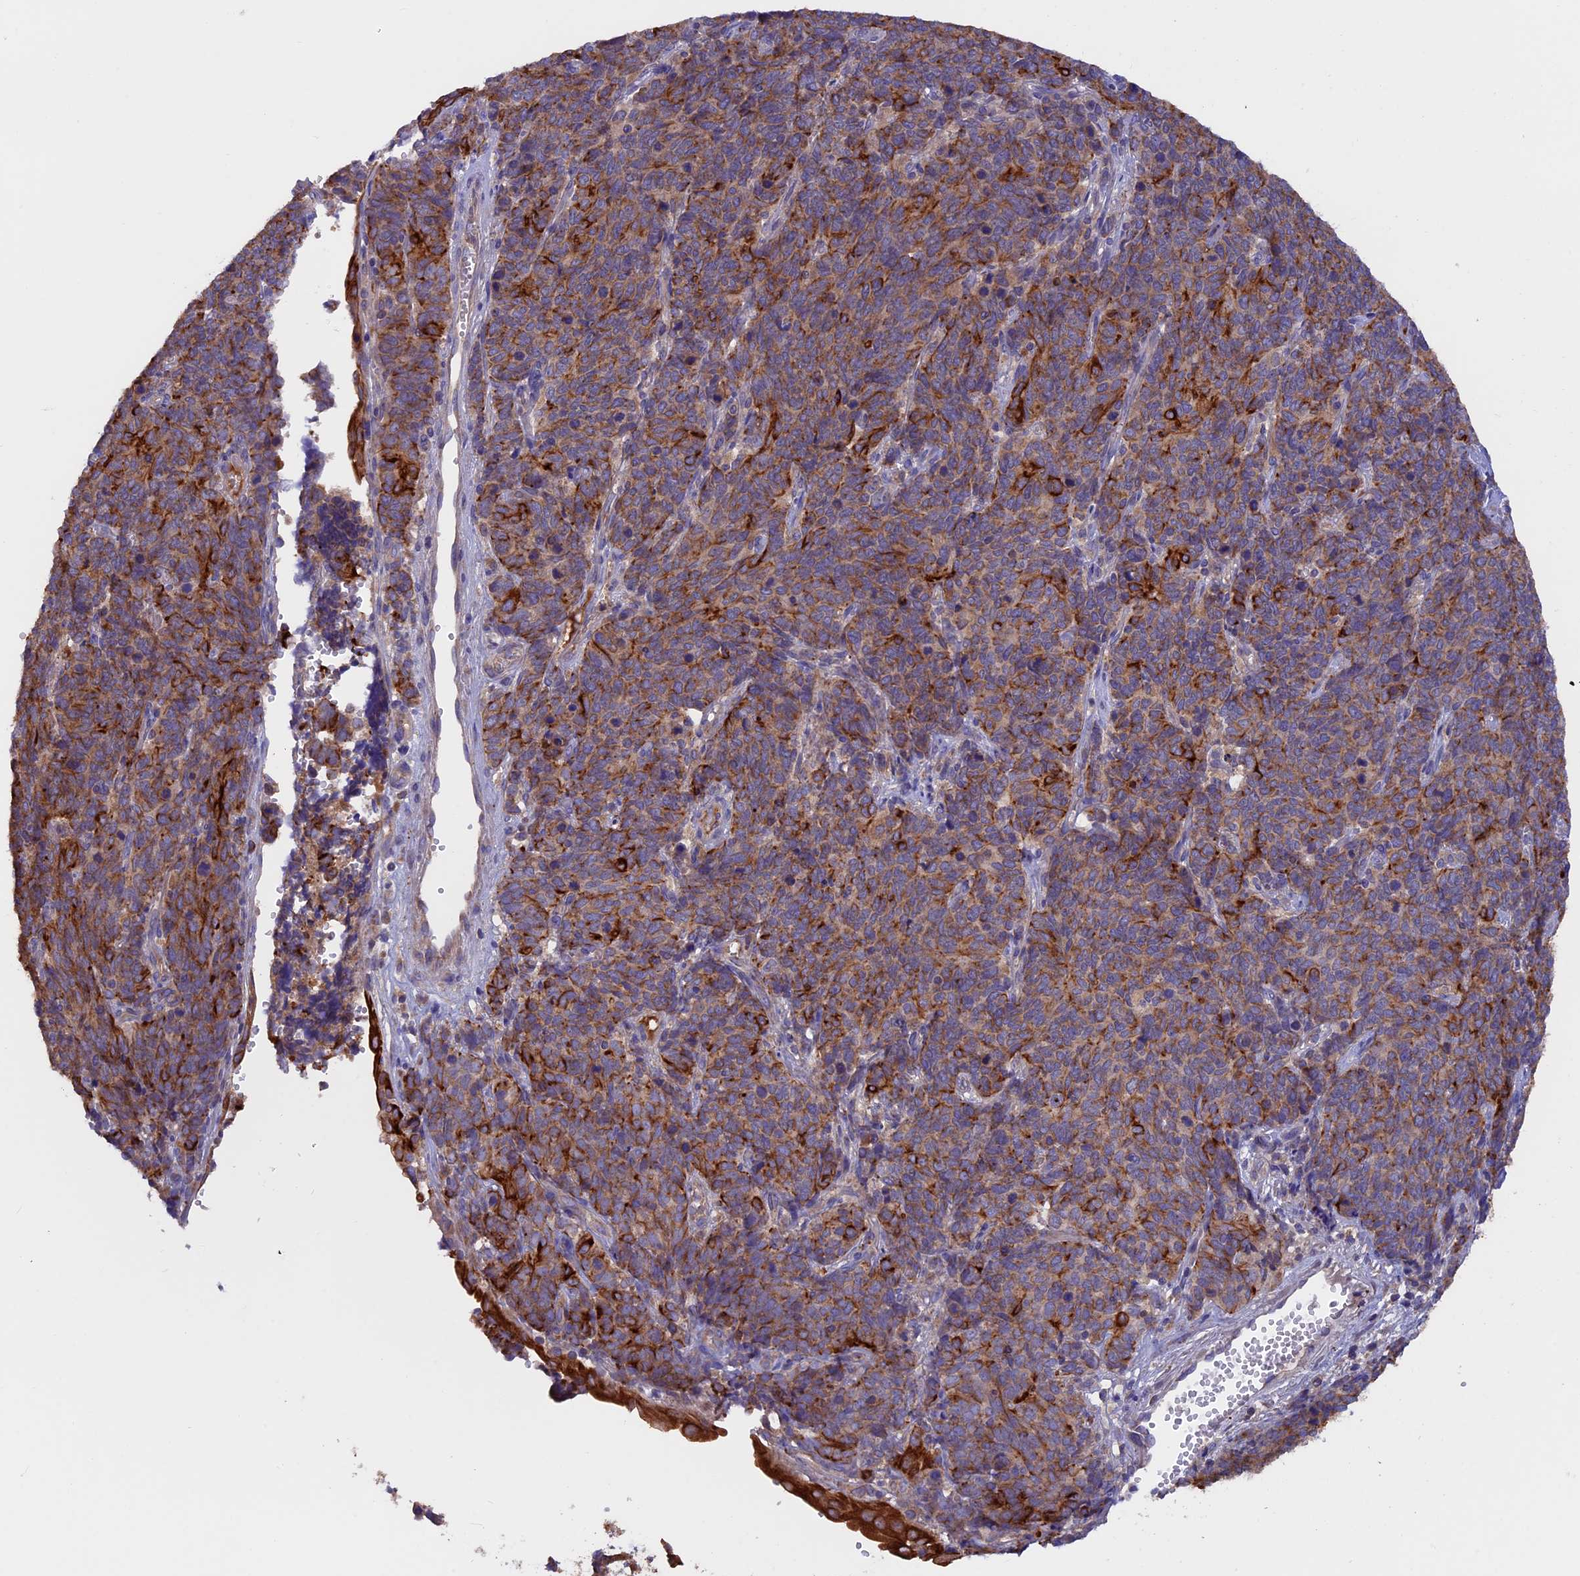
{"staining": {"intensity": "strong", "quantity": "25%-75%", "location": "cytoplasmic/membranous"}, "tissue": "cervical cancer", "cell_type": "Tumor cells", "image_type": "cancer", "snomed": [{"axis": "morphology", "description": "Squamous cell carcinoma, NOS"}, {"axis": "topography", "description": "Cervix"}], "caption": "Cervical squamous cell carcinoma tissue displays strong cytoplasmic/membranous staining in approximately 25%-75% of tumor cells, visualized by immunohistochemistry.", "gene": "PTPN9", "patient": {"sex": "female", "age": 60}}